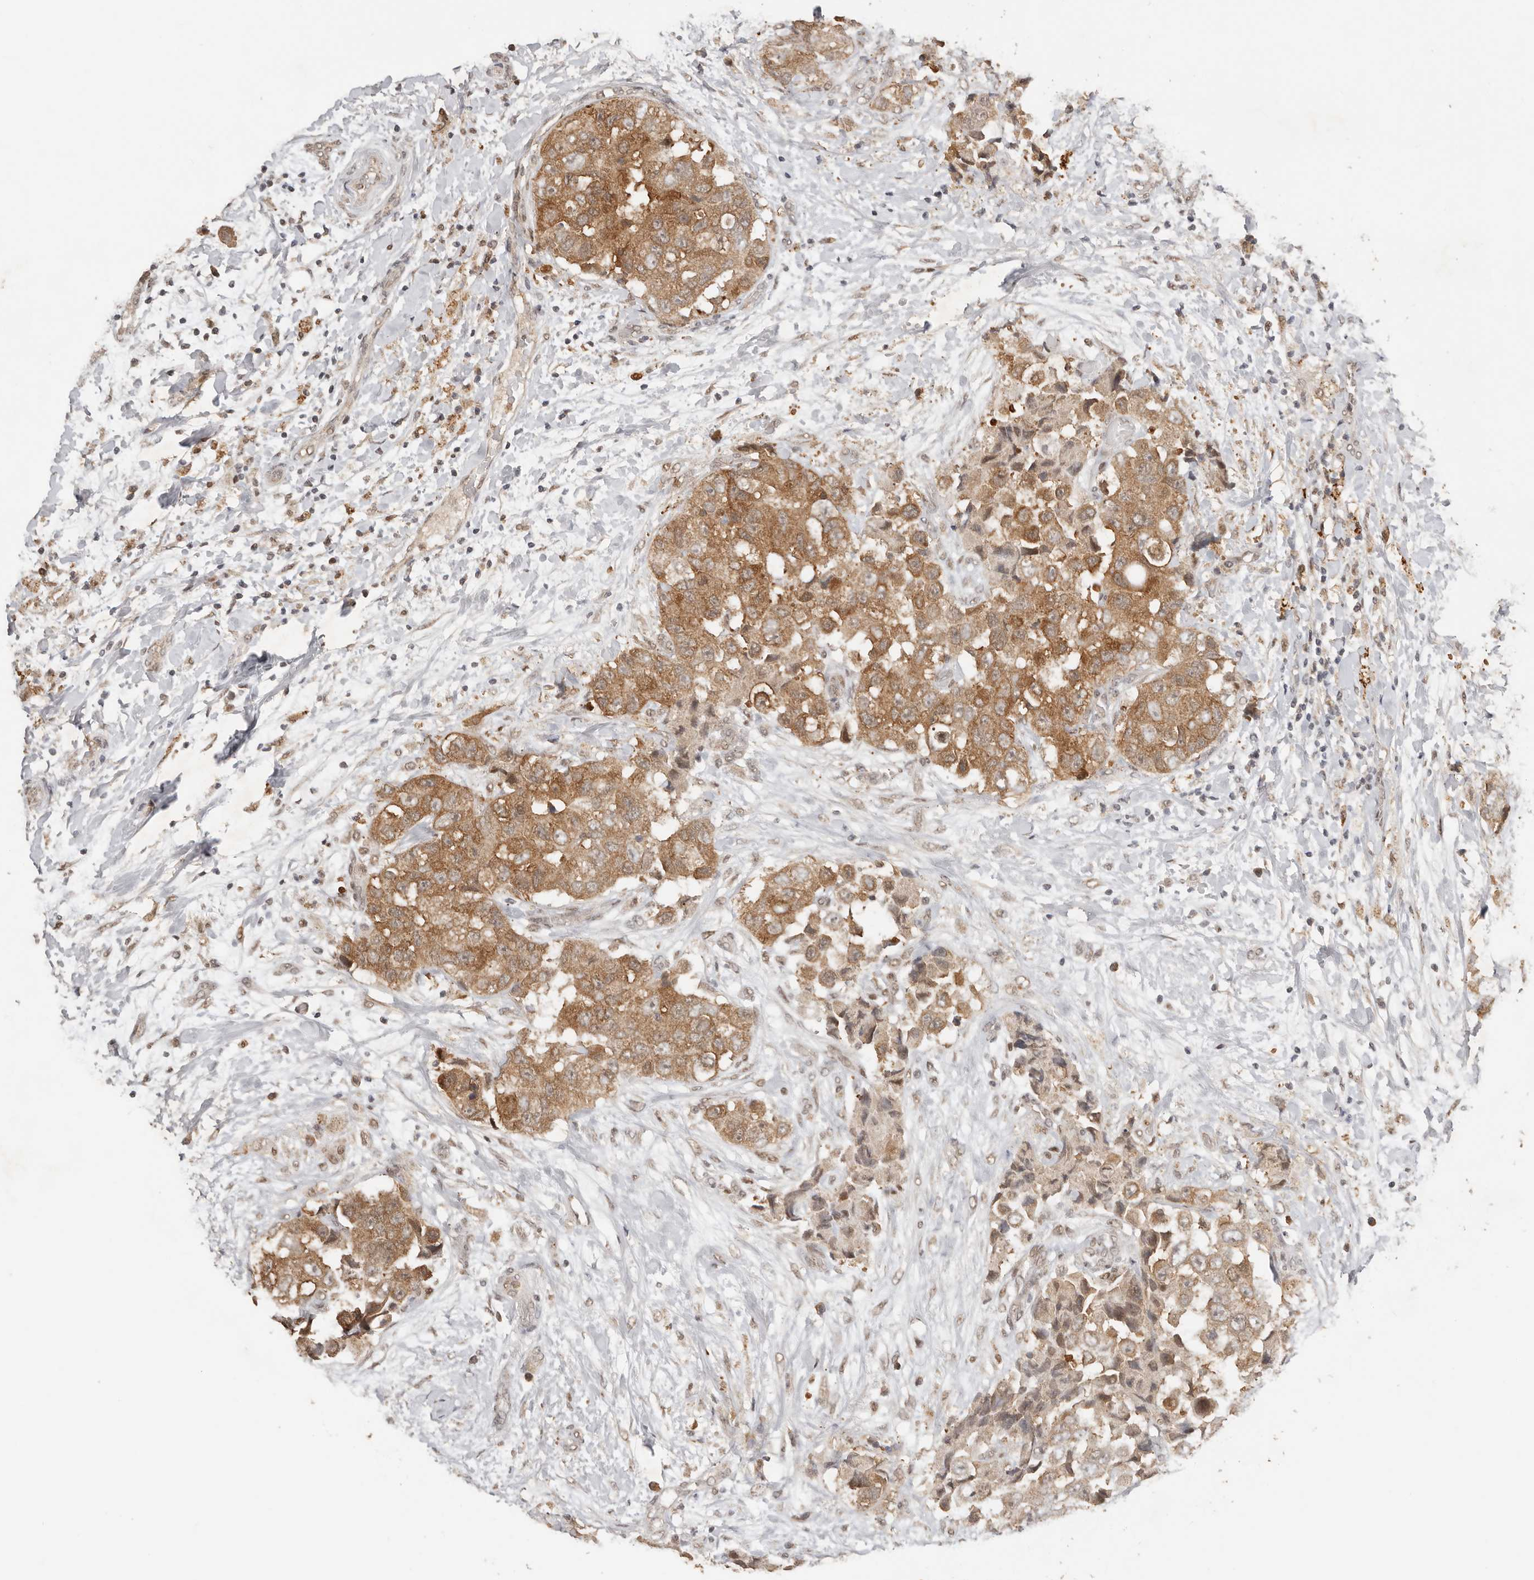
{"staining": {"intensity": "moderate", "quantity": ">75%", "location": "cytoplasmic/membranous"}, "tissue": "breast cancer", "cell_type": "Tumor cells", "image_type": "cancer", "snomed": [{"axis": "morphology", "description": "Normal tissue, NOS"}, {"axis": "morphology", "description": "Duct carcinoma"}, {"axis": "topography", "description": "Breast"}], "caption": "Moderate cytoplasmic/membranous positivity is identified in approximately >75% of tumor cells in intraductal carcinoma (breast).", "gene": "SEC14L1", "patient": {"sex": "female", "age": 62}}